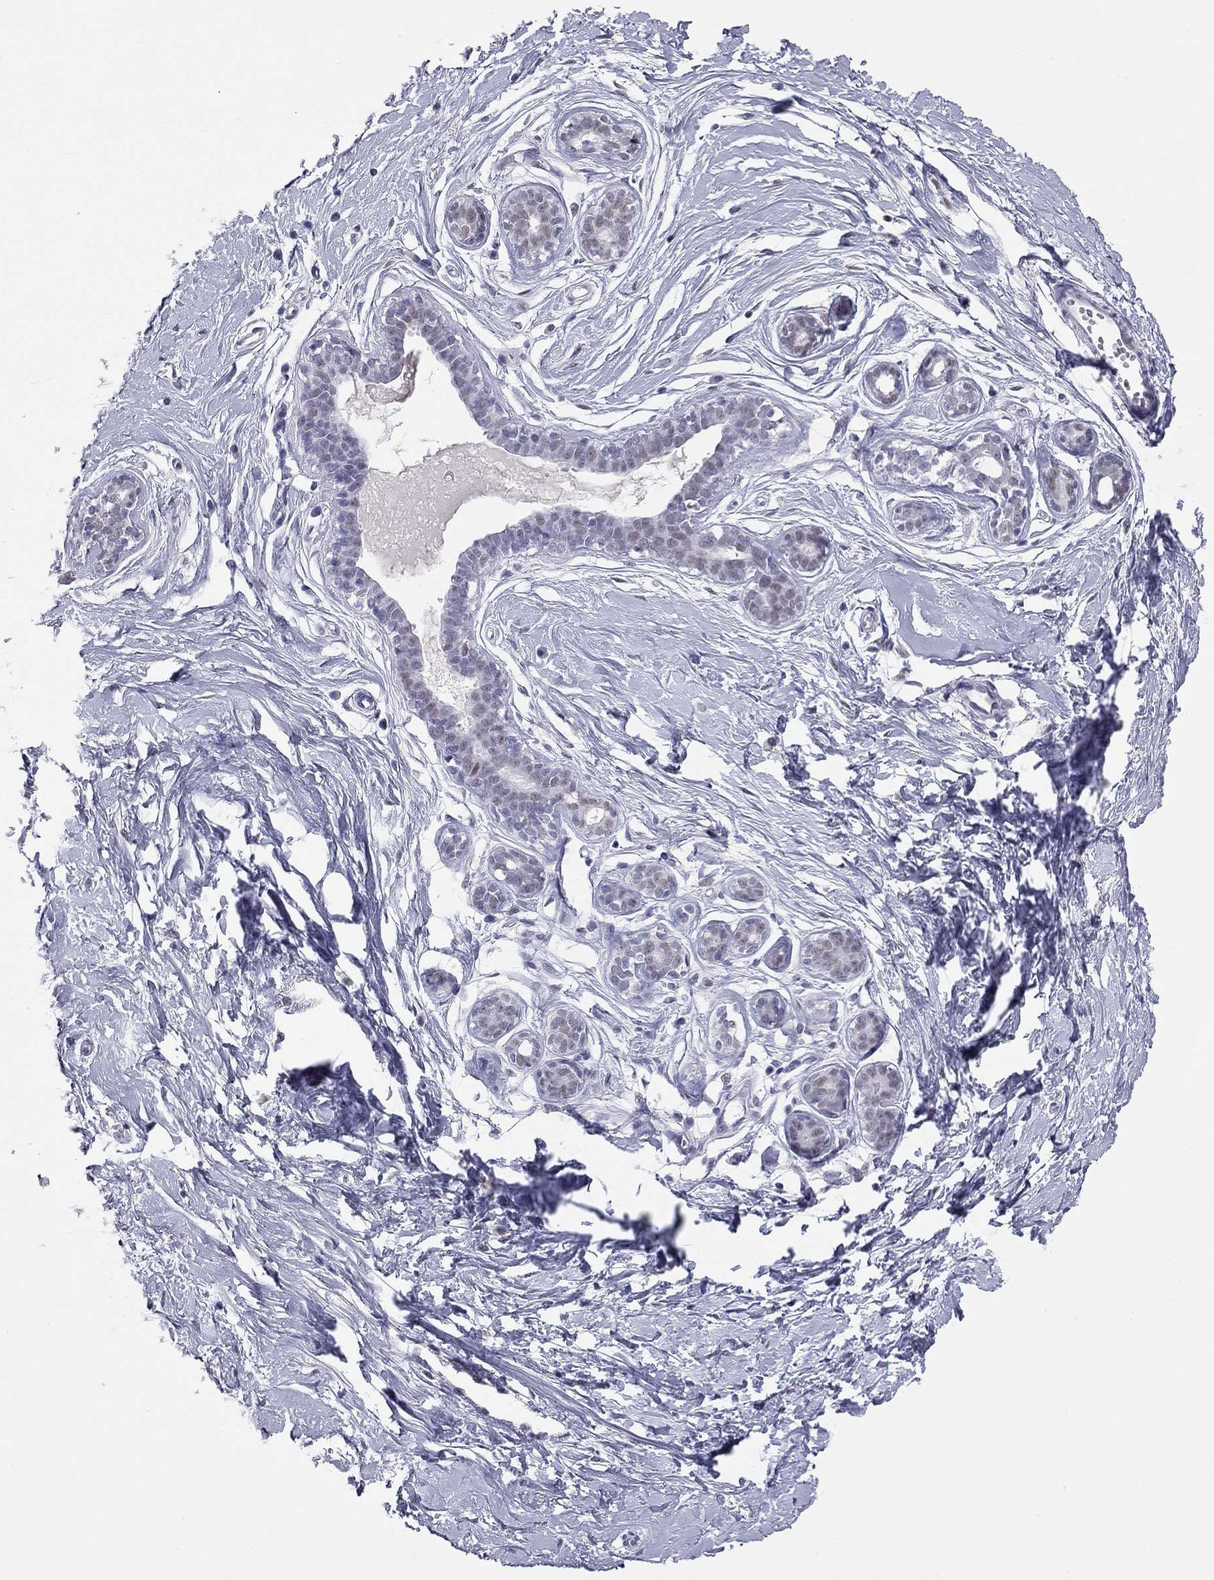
{"staining": {"intensity": "negative", "quantity": "none", "location": "none"}, "tissue": "breast", "cell_type": "Adipocytes", "image_type": "normal", "snomed": [{"axis": "morphology", "description": "Normal tissue, NOS"}, {"axis": "topography", "description": "Breast"}], "caption": "Immunohistochemistry micrograph of normal human breast stained for a protein (brown), which demonstrates no positivity in adipocytes. (IHC, brightfield microscopy, high magnification).", "gene": "DOT1L", "patient": {"sex": "female", "age": 37}}